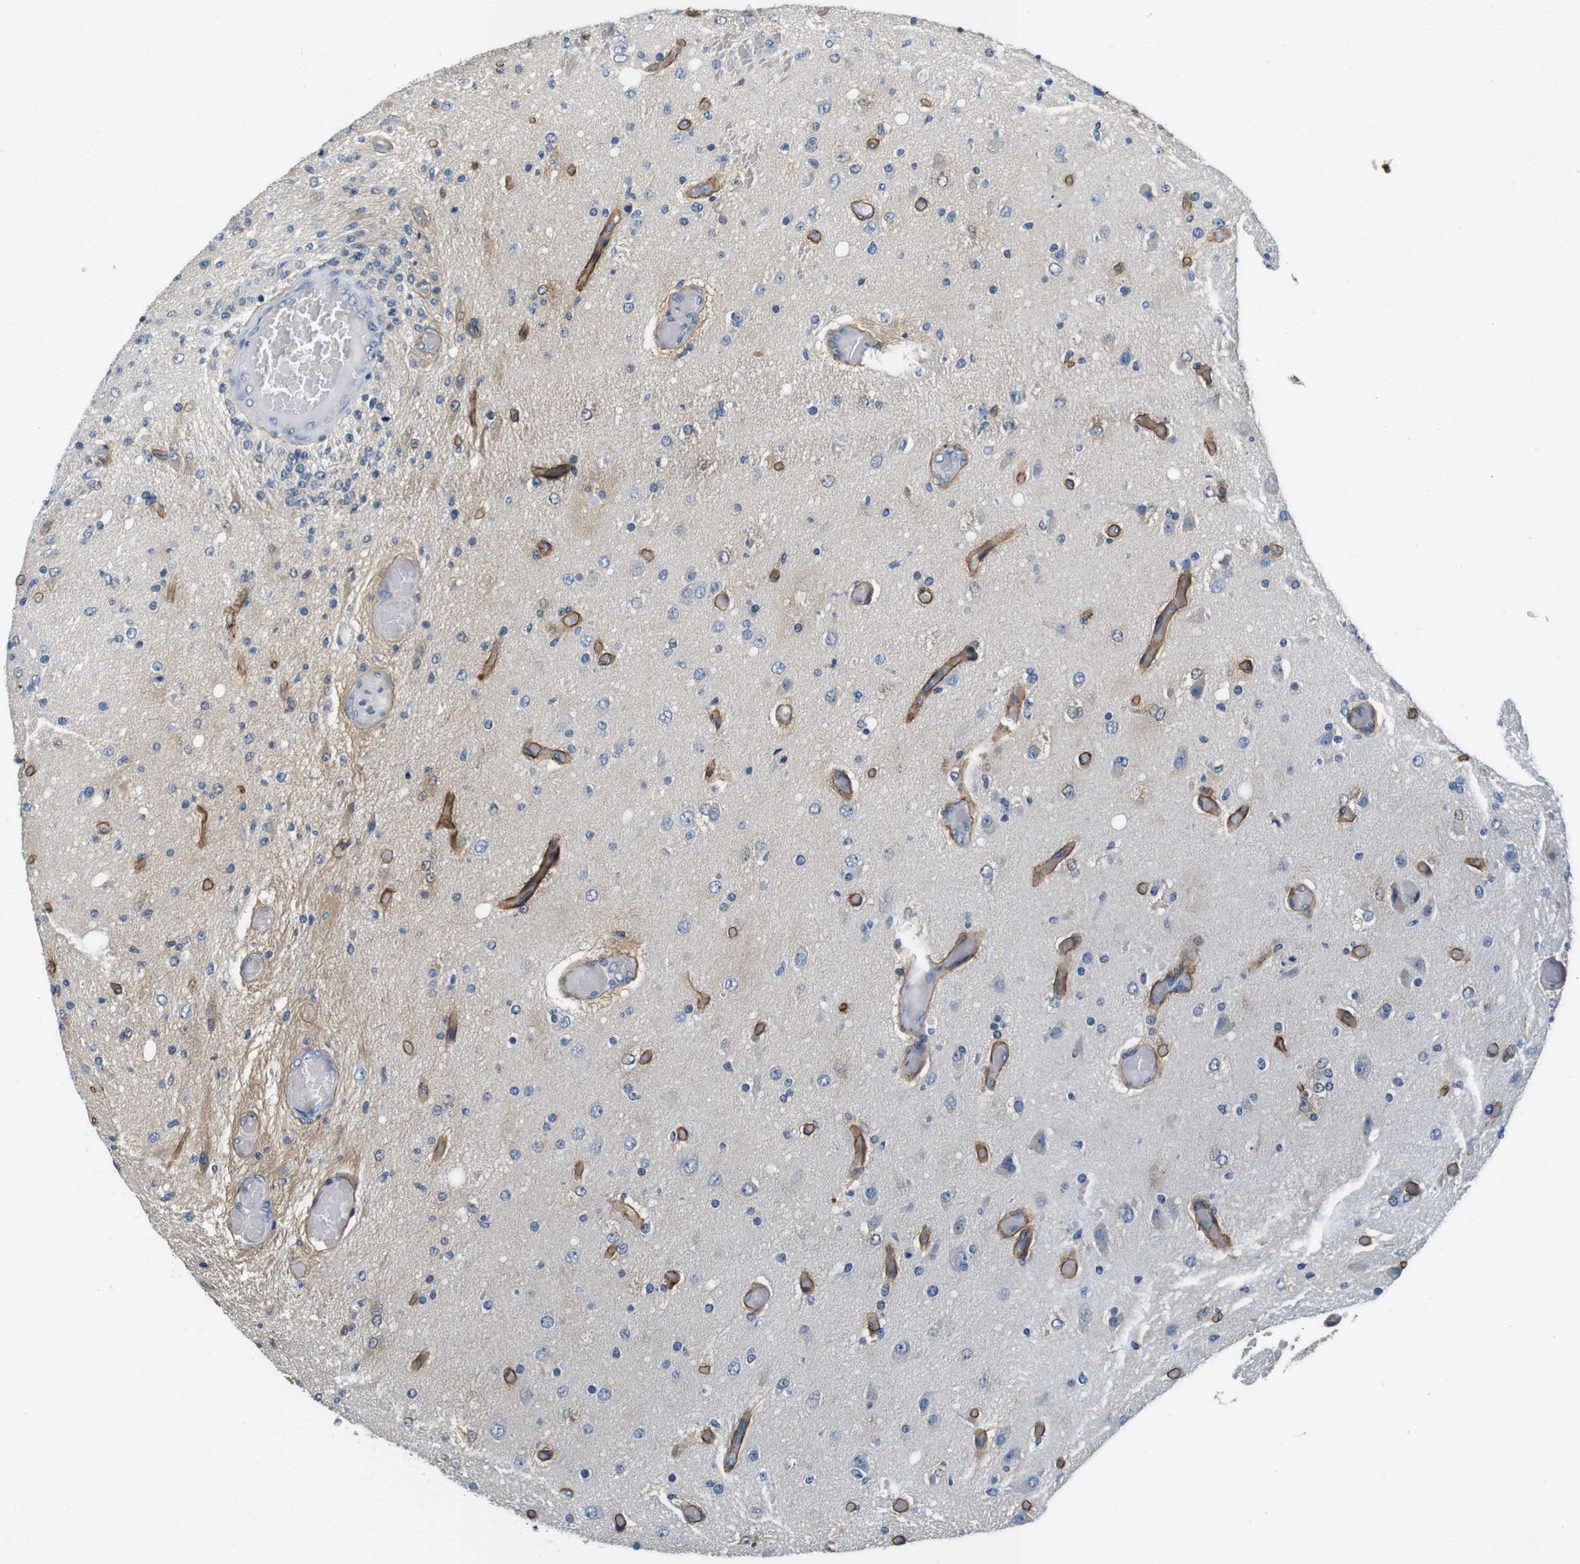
{"staining": {"intensity": "weak", "quantity": "<25%", "location": "cytoplasmic/membranous"}, "tissue": "glioma", "cell_type": "Tumor cells", "image_type": "cancer", "snomed": [{"axis": "morphology", "description": "Normal tissue, NOS"}, {"axis": "morphology", "description": "Glioma, malignant, High grade"}, {"axis": "topography", "description": "Cerebral cortex"}], "caption": "Immunohistochemistry (IHC) histopathology image of human glioma stained for a protein (brown), which exhibits no expression in tumor cells.", "gene": "DTNA", "patient": {"sex": "male", "age": 77}}